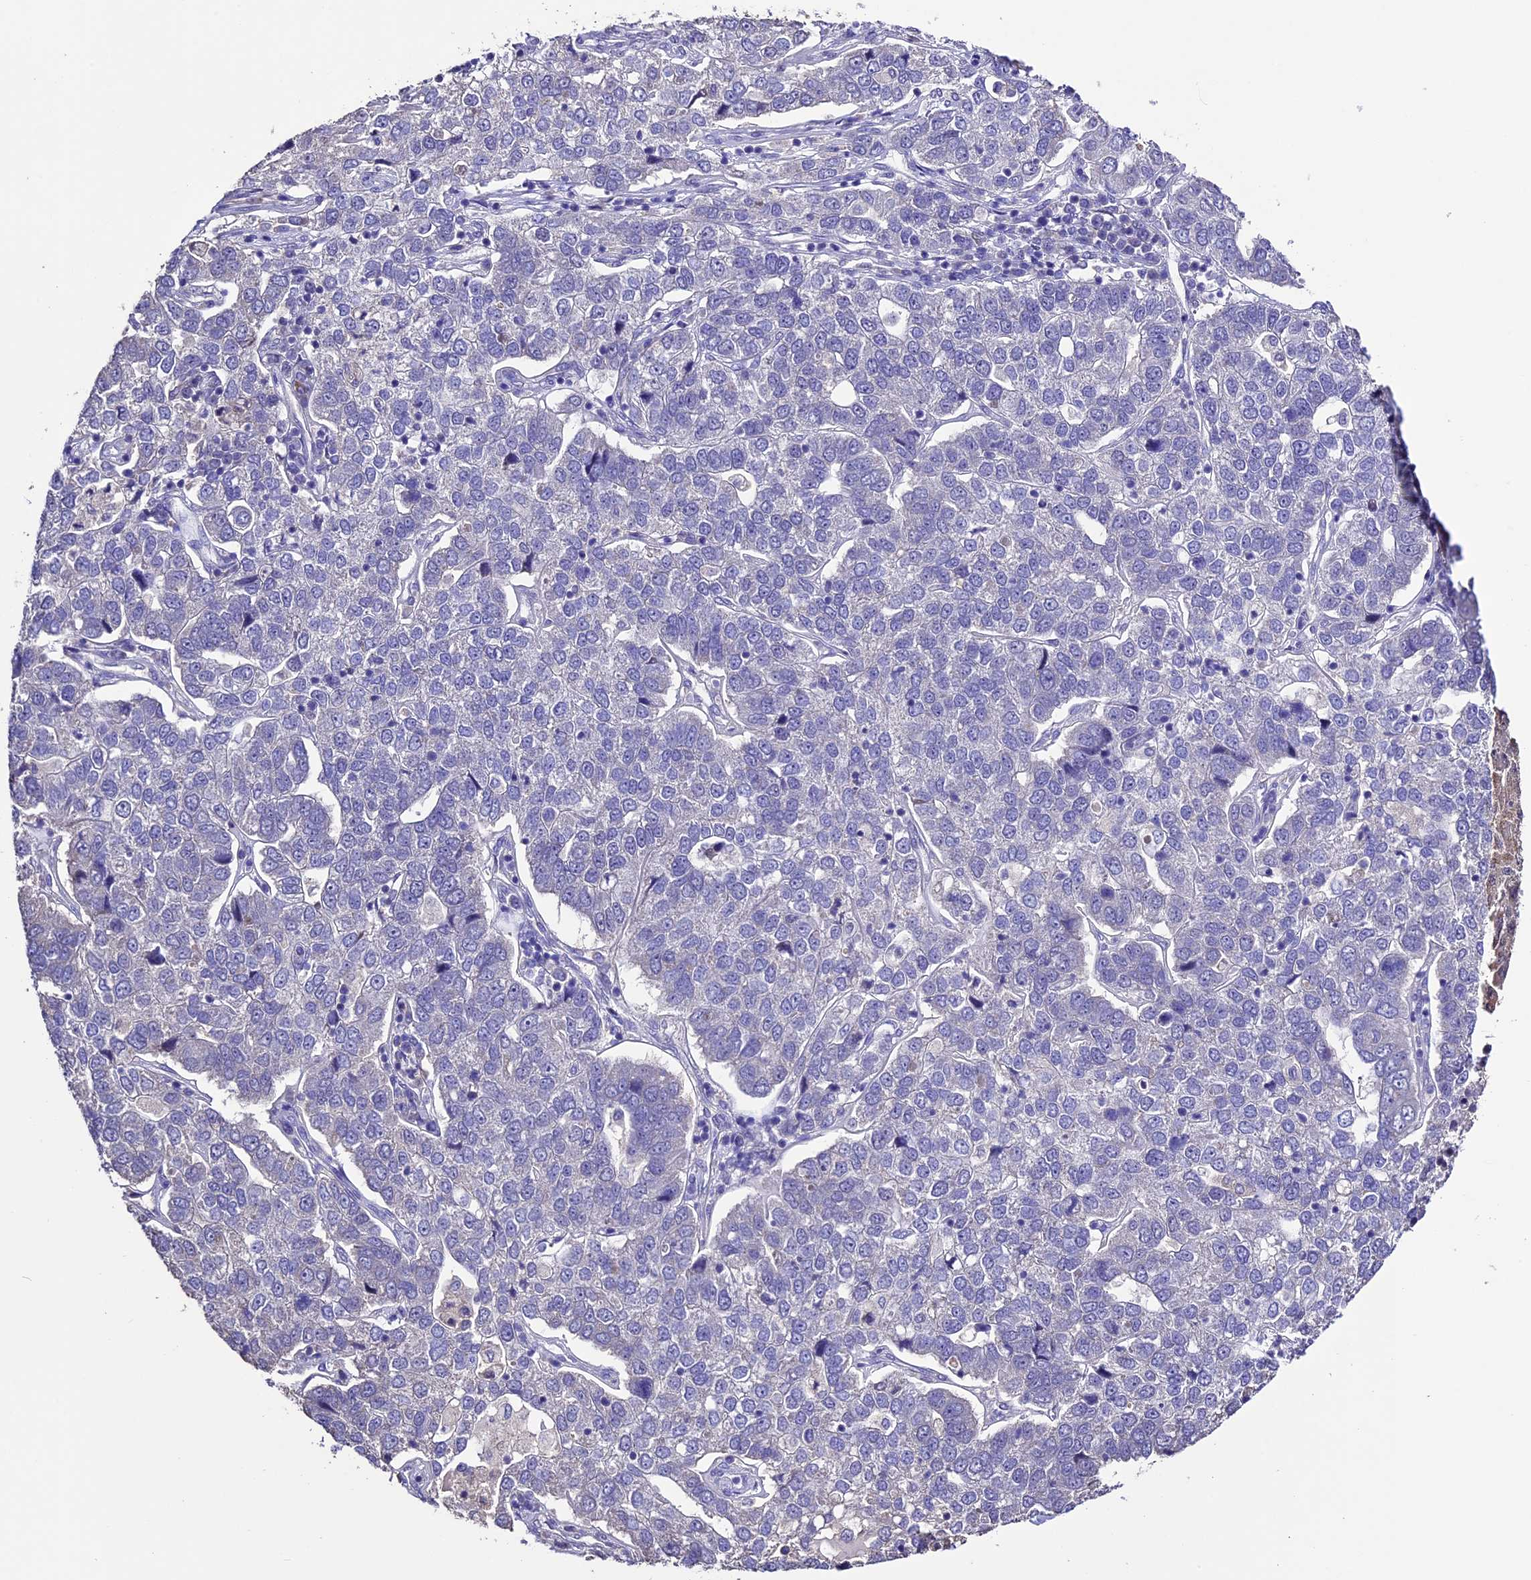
{"staining": {"intensity": "negative", "quantity": "none", "location": "none"}, "tissue": "pancreatic cancer", "cell_type": "Tumor cells", "image_type": "cancer", "snomed": [{"axis": "morphology", "description": "Adenocarcinoma, NOS"}, {"axis": "topography", "description": "Pancreas"}], "caption": "There is no significant expression in tumor cells of pancreatic adenocarcinoma.", "gene": "DIS3L", "patient": {"sex": "female", "age": 61}}